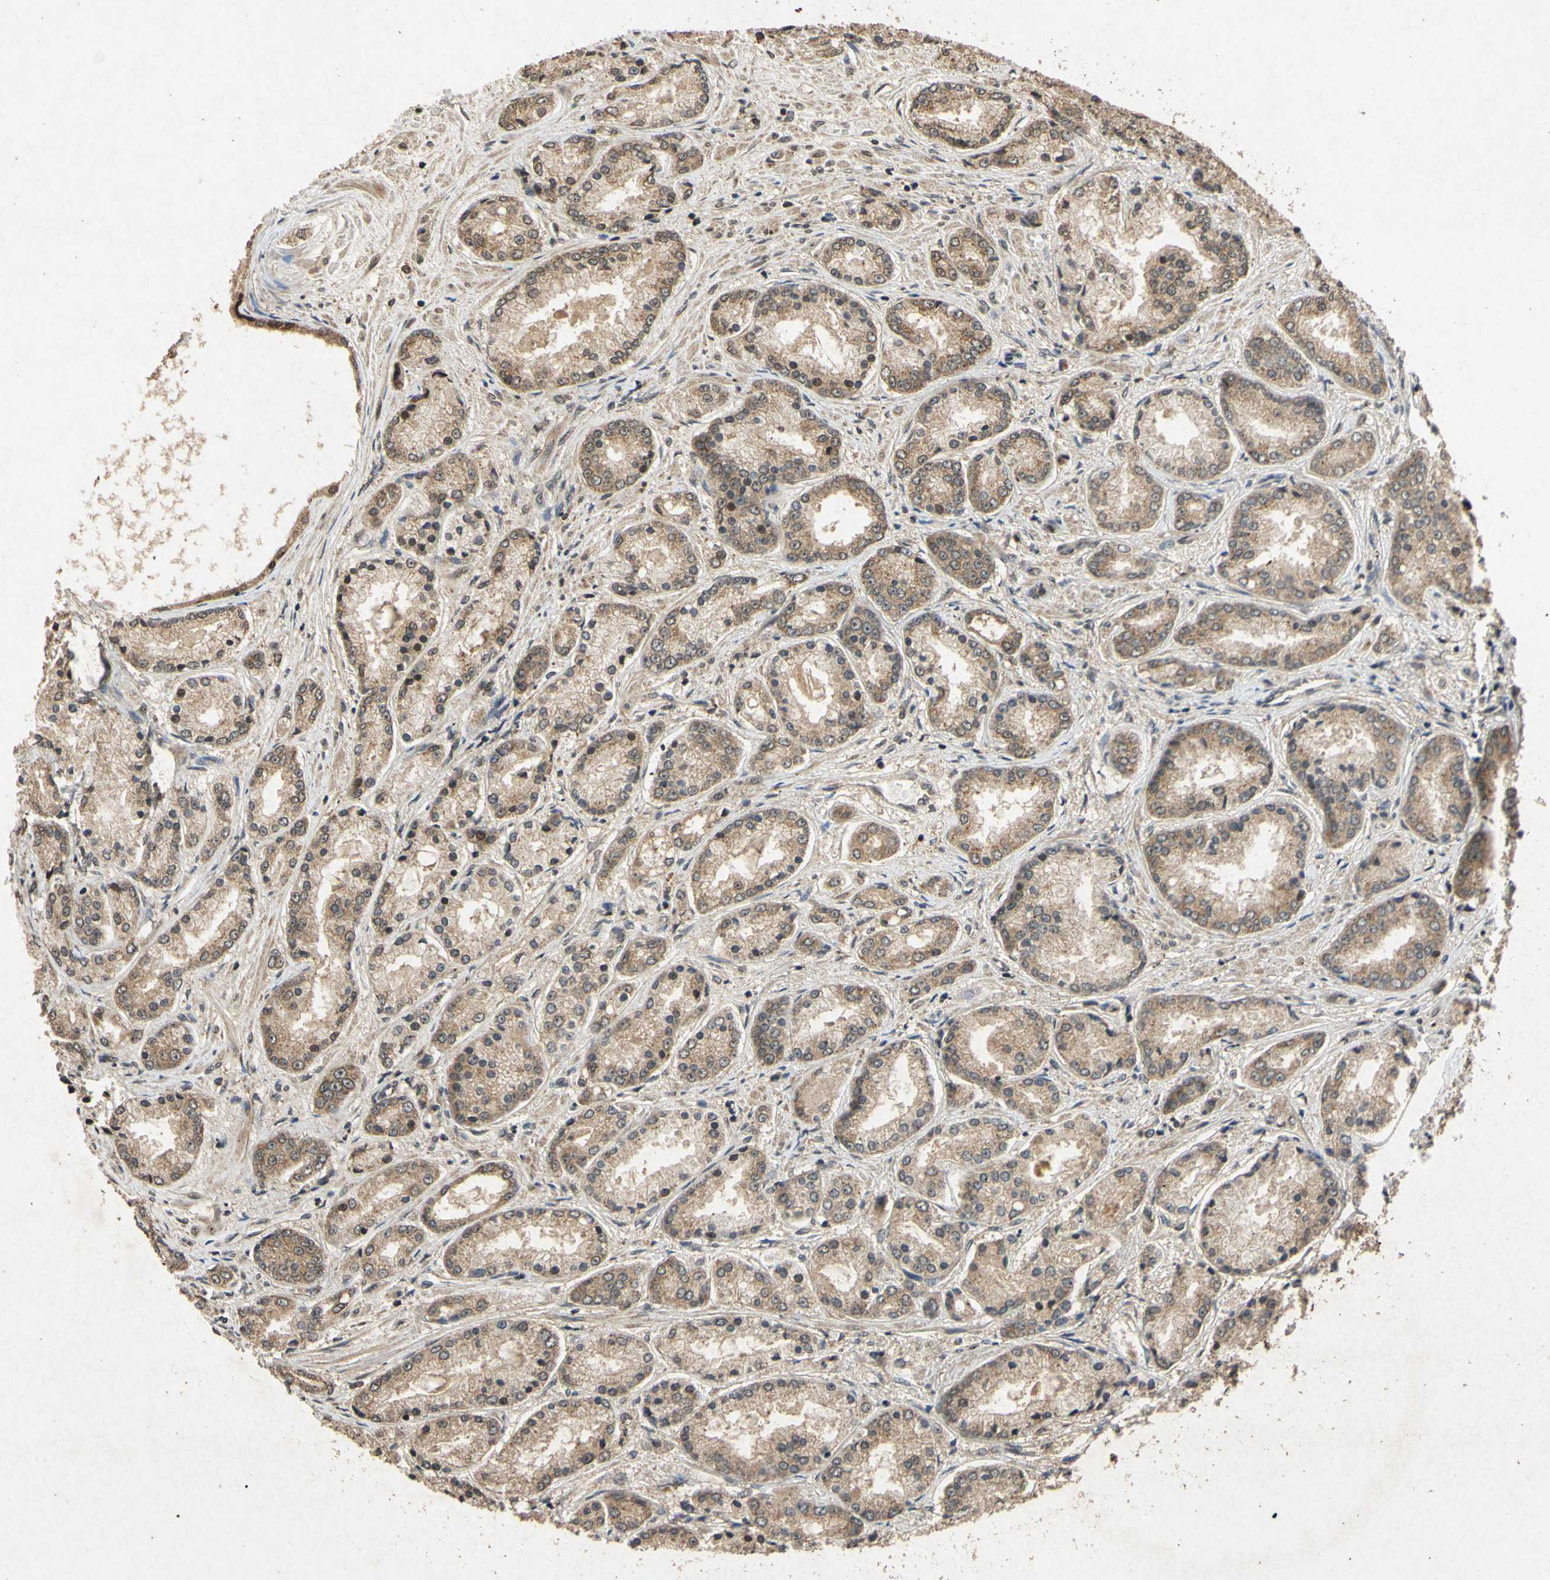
{"staining": {"intensity": "moderate", "quantity": ">75%", "location": "cytoplasmic/membranous"}, "tissue": "prostate cancer", "cell_type": "Tumor cells", "image_type": "cancer", "snomed": [{"axis": "morphology", "description": "Adenocarcinoma, High grade"}, {"axis": "topography", "description": "Prostate"}], "caption": "About >75% of tumor cells in human prostate cancer demonstrate moderate cytoplasmic/membranous protein expression as visualized by brown immunohistochemical staining.", "gene": "ATP6V1H", "patient": {"sex": "male", "age": 59}}